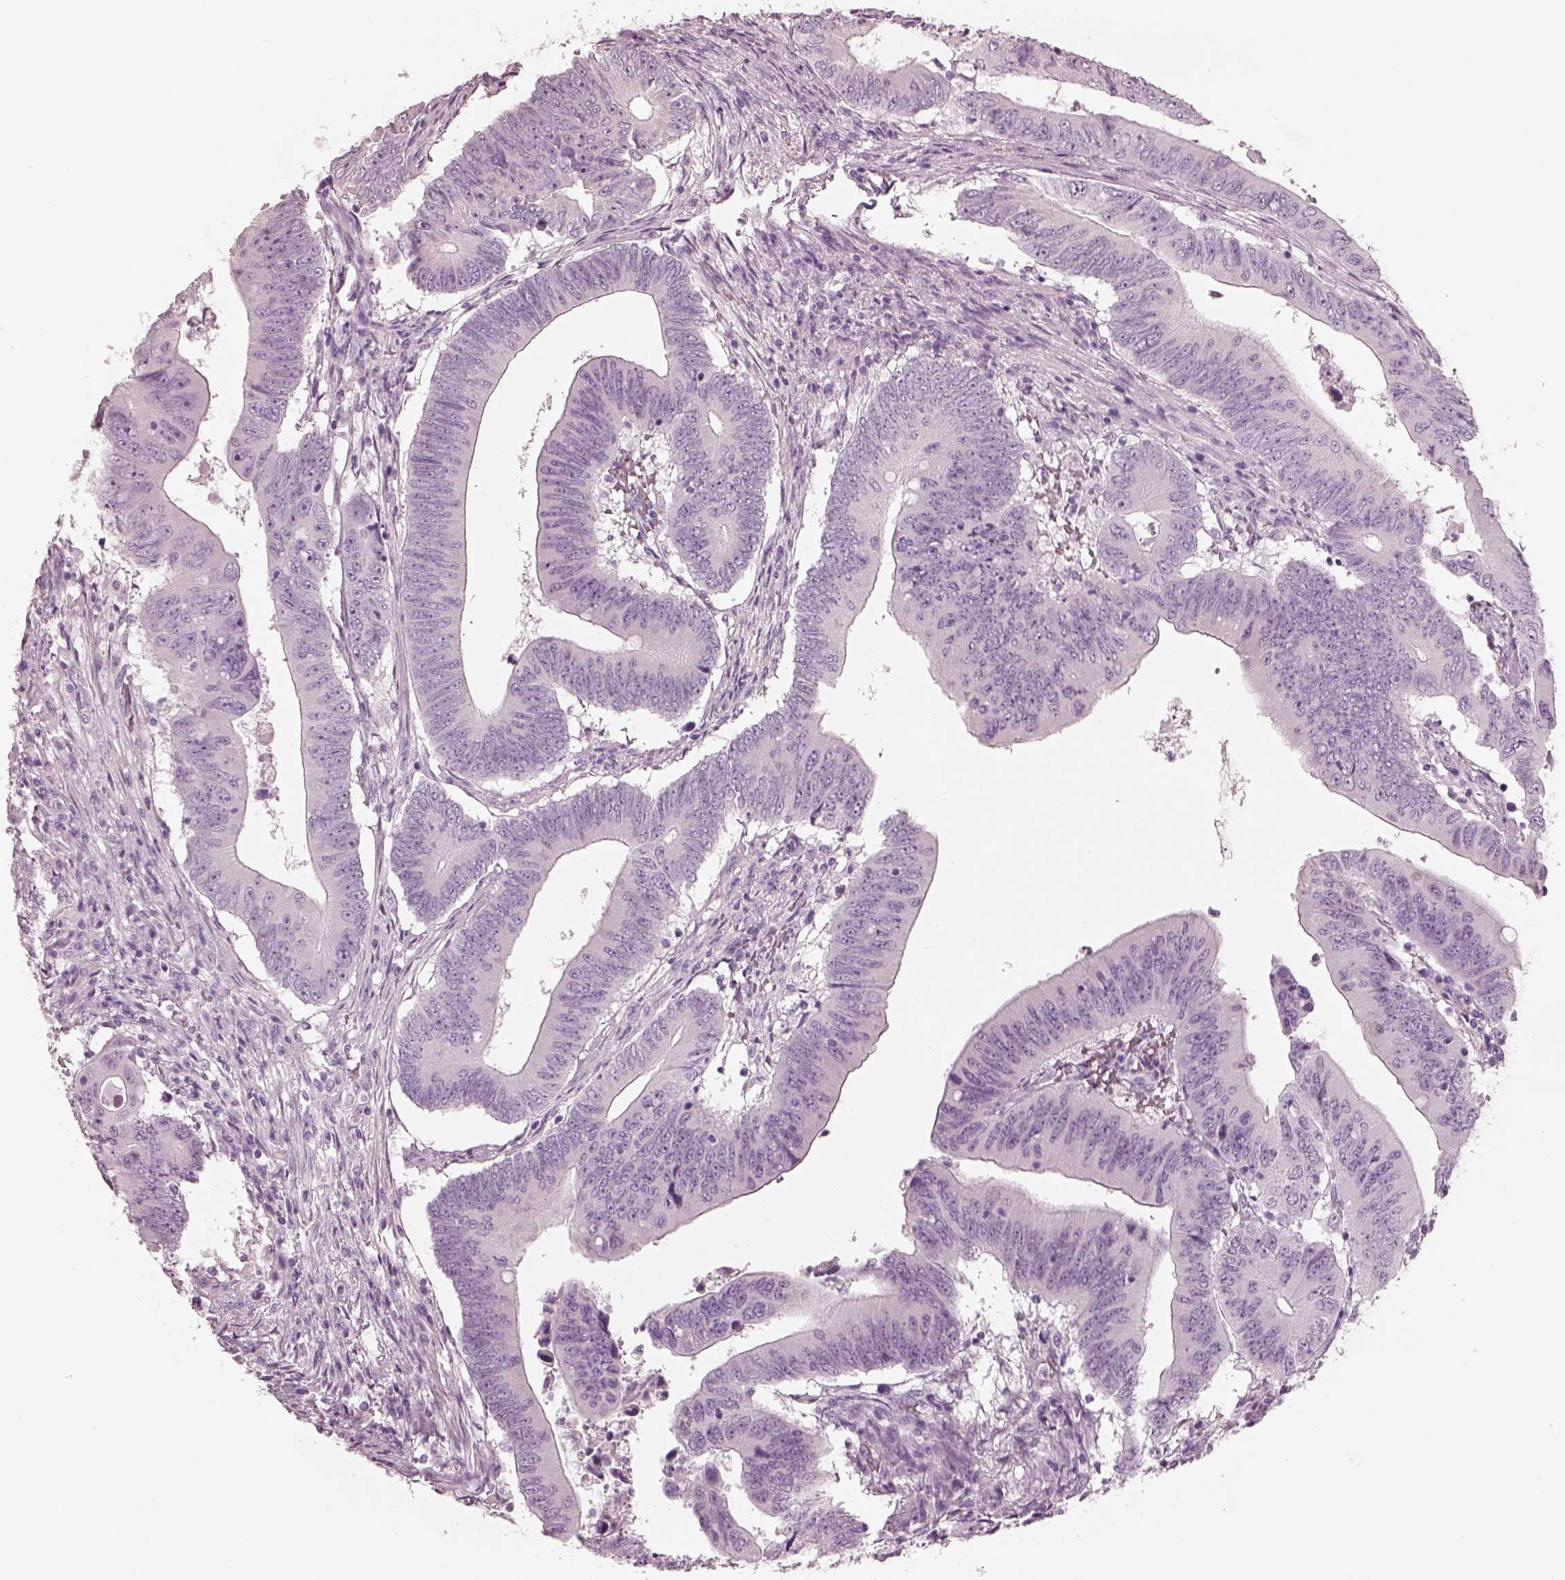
{"staining": {"intensity": "negative", "quantity": "none", "location": "none"}, "tissue": "colorectal cancer", "cell_type": "Tumor cells", "image_type": "cancer", "snomed": [{"axis": "morphology", "description": "Adenocarcinoma, NOS"}, {"axis": "topography", "description": "Colon"}], "caption": "Tumor cells show no significant expression in colorectal adenocarcinoma. (Immunohistochemistry (ihc), brightfield microscopy, high magnification).", "gene": "RSPH9", "patient": {"sex": "female", "age": 90}}